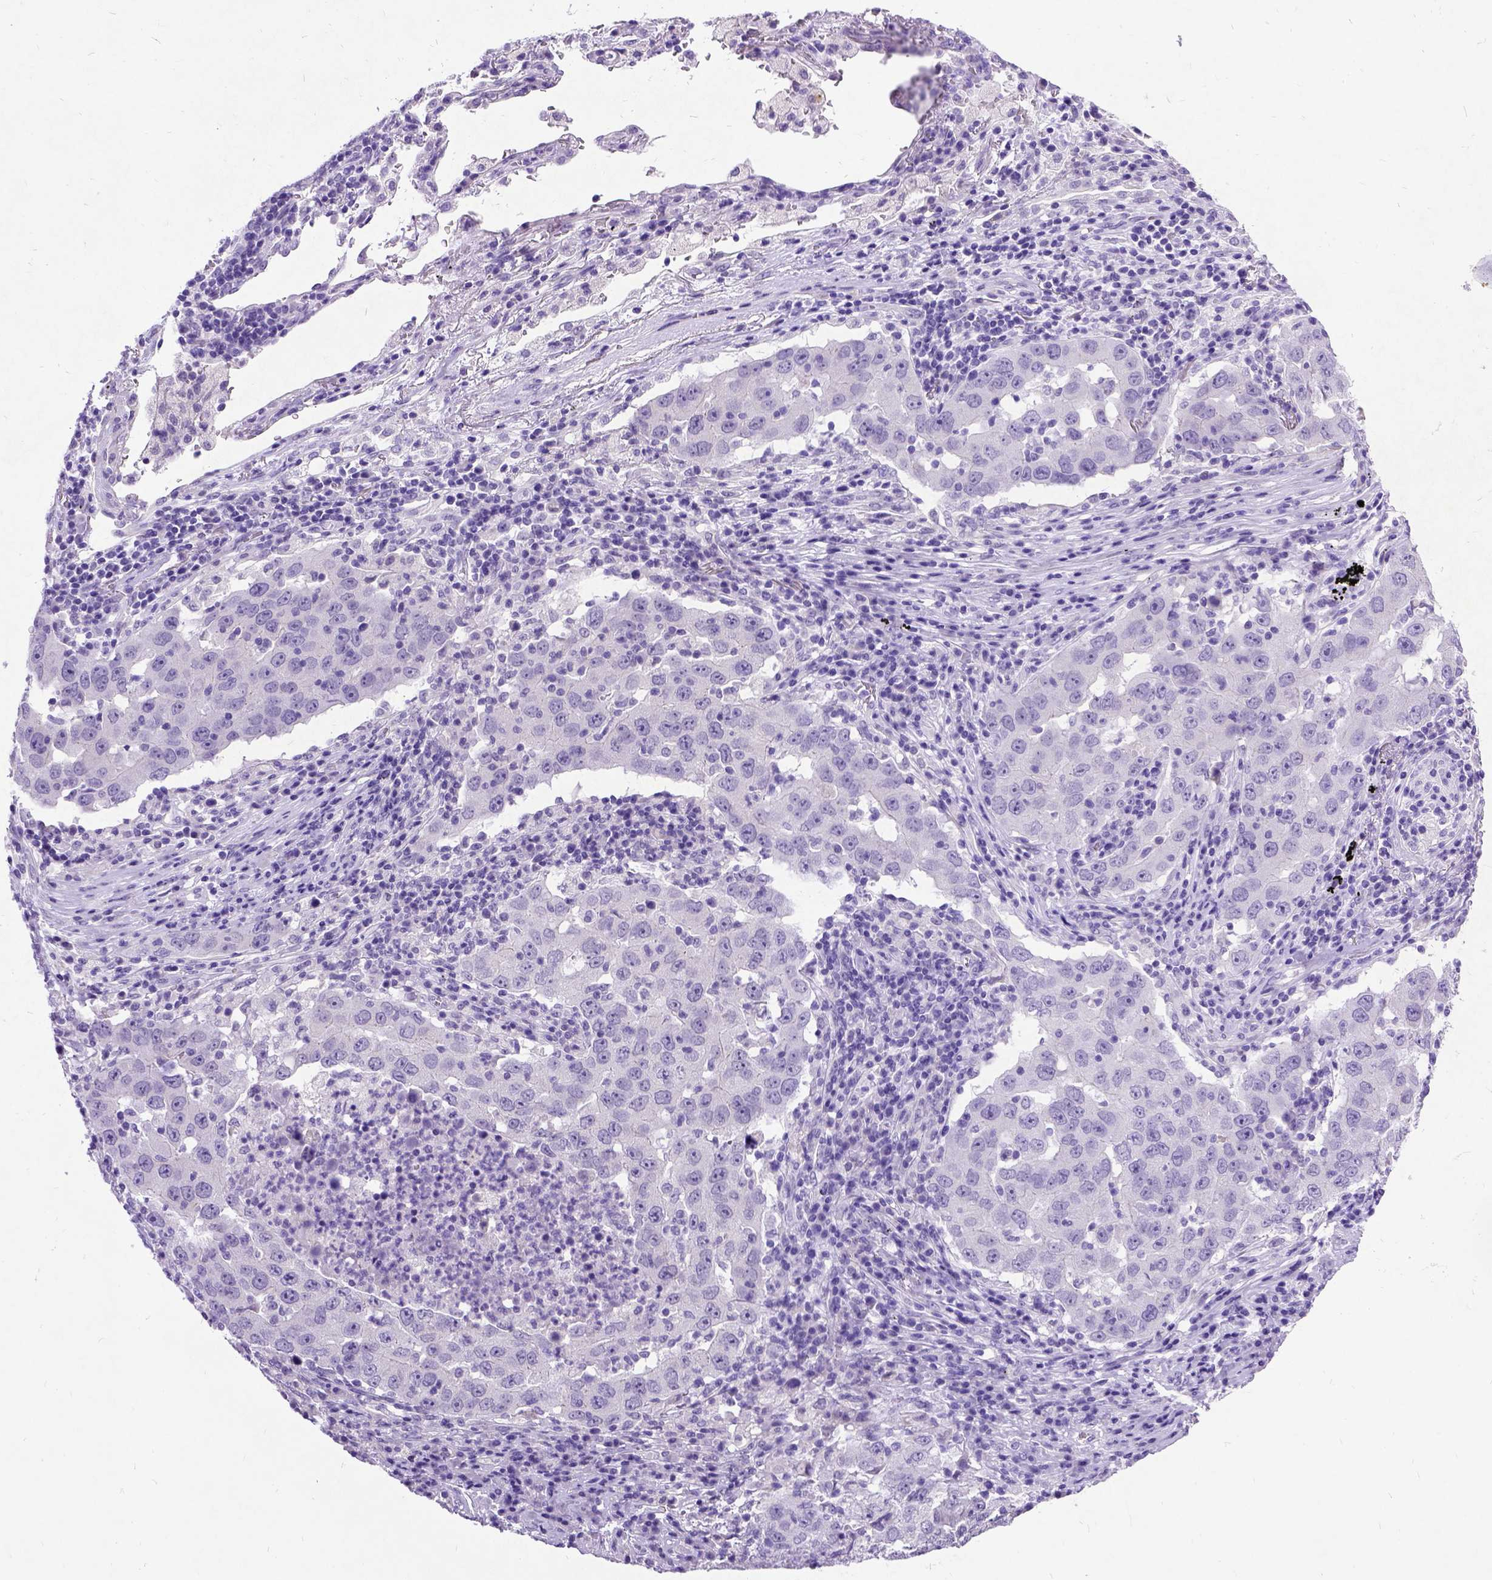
{"staining": {"intensity": "negative", "quantity": "none", "location": "none"}, "tissue": "lung cancer", "cell_type": "Tumor cells", "image_type": "cancer", "snomed": [{"axis": "morphology", "description": "Adenocarcinoma, NOS"}, {"axis": "topography", "description": "Lung"}], "caption": "High magnification brightfield microscopy of lung cancer (adenocarcinoma) stained with DAB (brown) and counterstained with hematoxylin (blue): tumor cells show no significant expression.", "gene": "NEUROD4", "patient": {"sex": "male", "age": 73}}